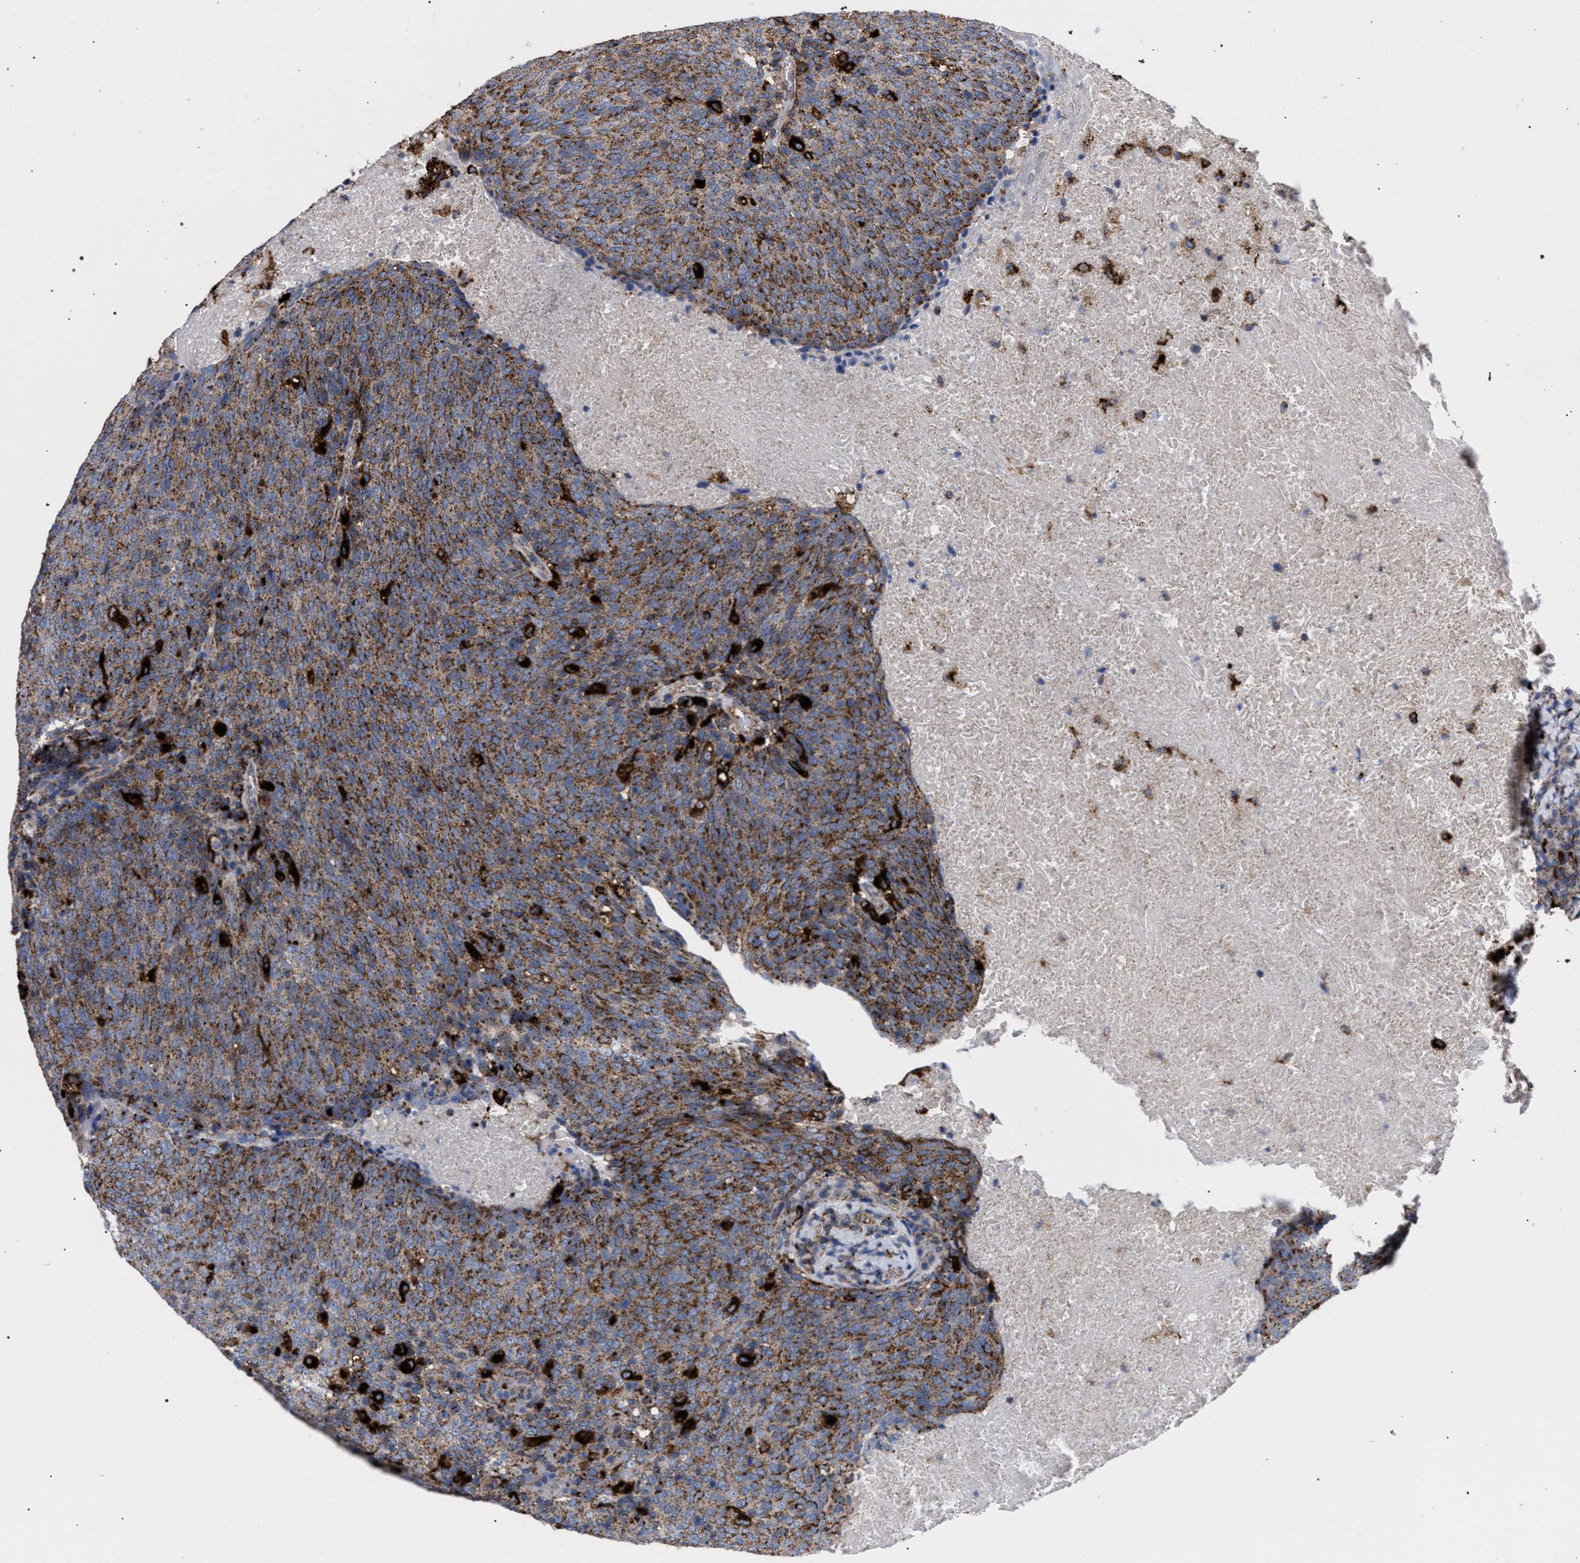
{"staining": {"intensity": "moderate", "quantity": ">75%", "location": "cytoplasmic/membranous"}, "tissue": "head and neck cancer", "cell_type": "Tumor cells", "image_type": "cancer", "snomed": [{"axis": "morphology", "description": "Squamous cell carcinoma, NOS"}, {"axis": "morphology", "description": "Squamous cell carcinoma, metastatic, NOS"}, {"axis": "topography", "description": "Lymph node"}, {"axis": "topography", "description": "Head-Neck"}], "caption": "High-magnification brightfield microscopy of head and neck squamous cell carcinoma stained with DAB (brown) and counterstained with hematoxylin (blue). tumor cells exhibit moderate cytoplasmic/membranous expression is seen in about>75% of cells.", "gene": "PPT1", "patient": {"sex": "male", "age": 62}}